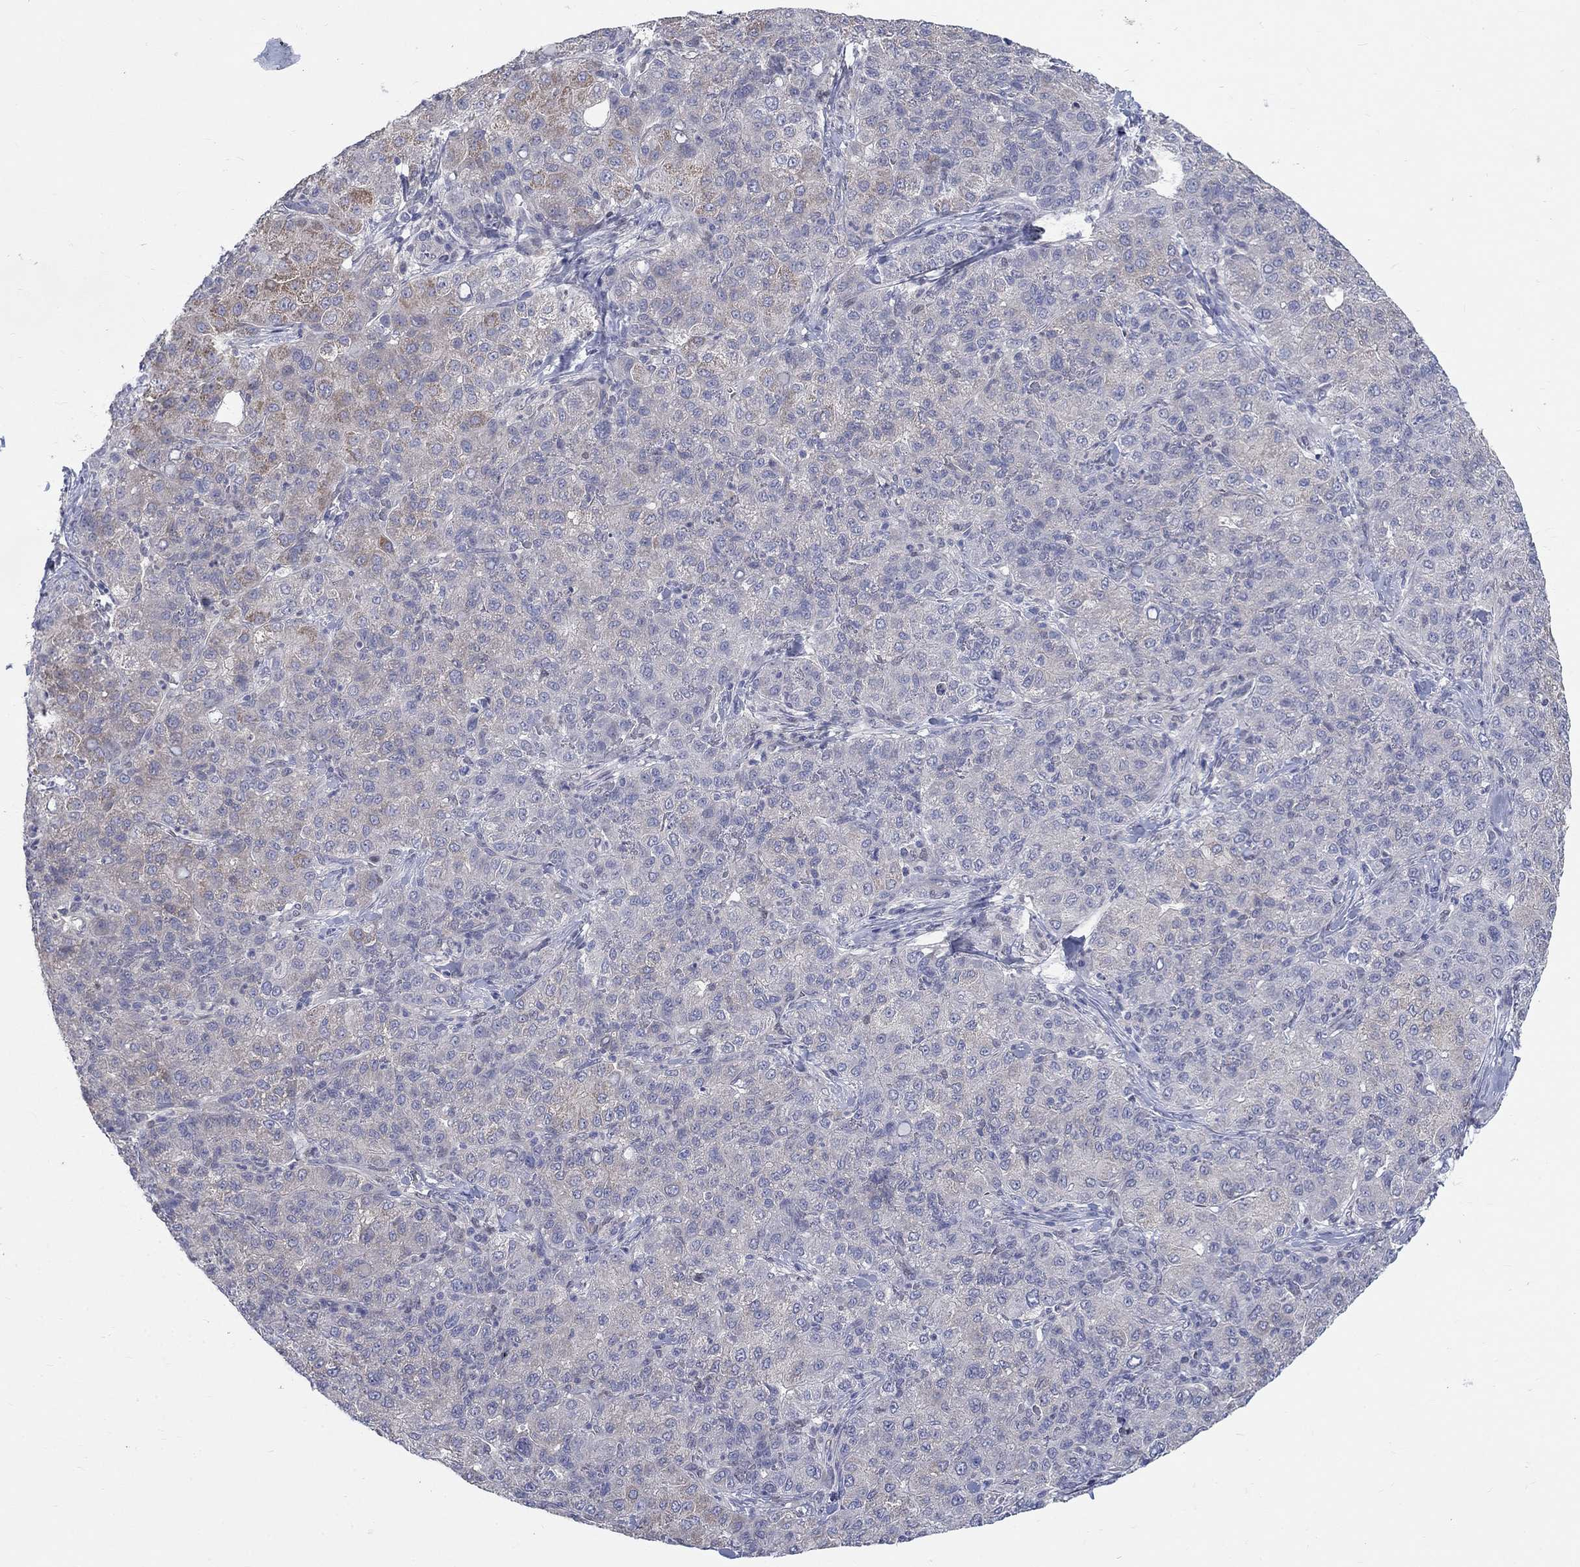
{"staining": {"intensity": "weak", "quantity": "<25%", "location": "cytoplasmic/membranous"}, "tissue": "liver cancer", "cell_type": "Tumor cells", "image_type": "cancer", "snomed": [{"axis": "morphology", "description": "Carcinoma, Hepatocellular, NOS"}, {"axis": "topography", "description": "Liver"}], "caption": "Hepatocellular carcinoma (liver) was stained to show a protein in brown. There is no significant positivity in tumor cells.", "gene": "EGFLAM", "patient": {"sex": "male", "age": 65}}